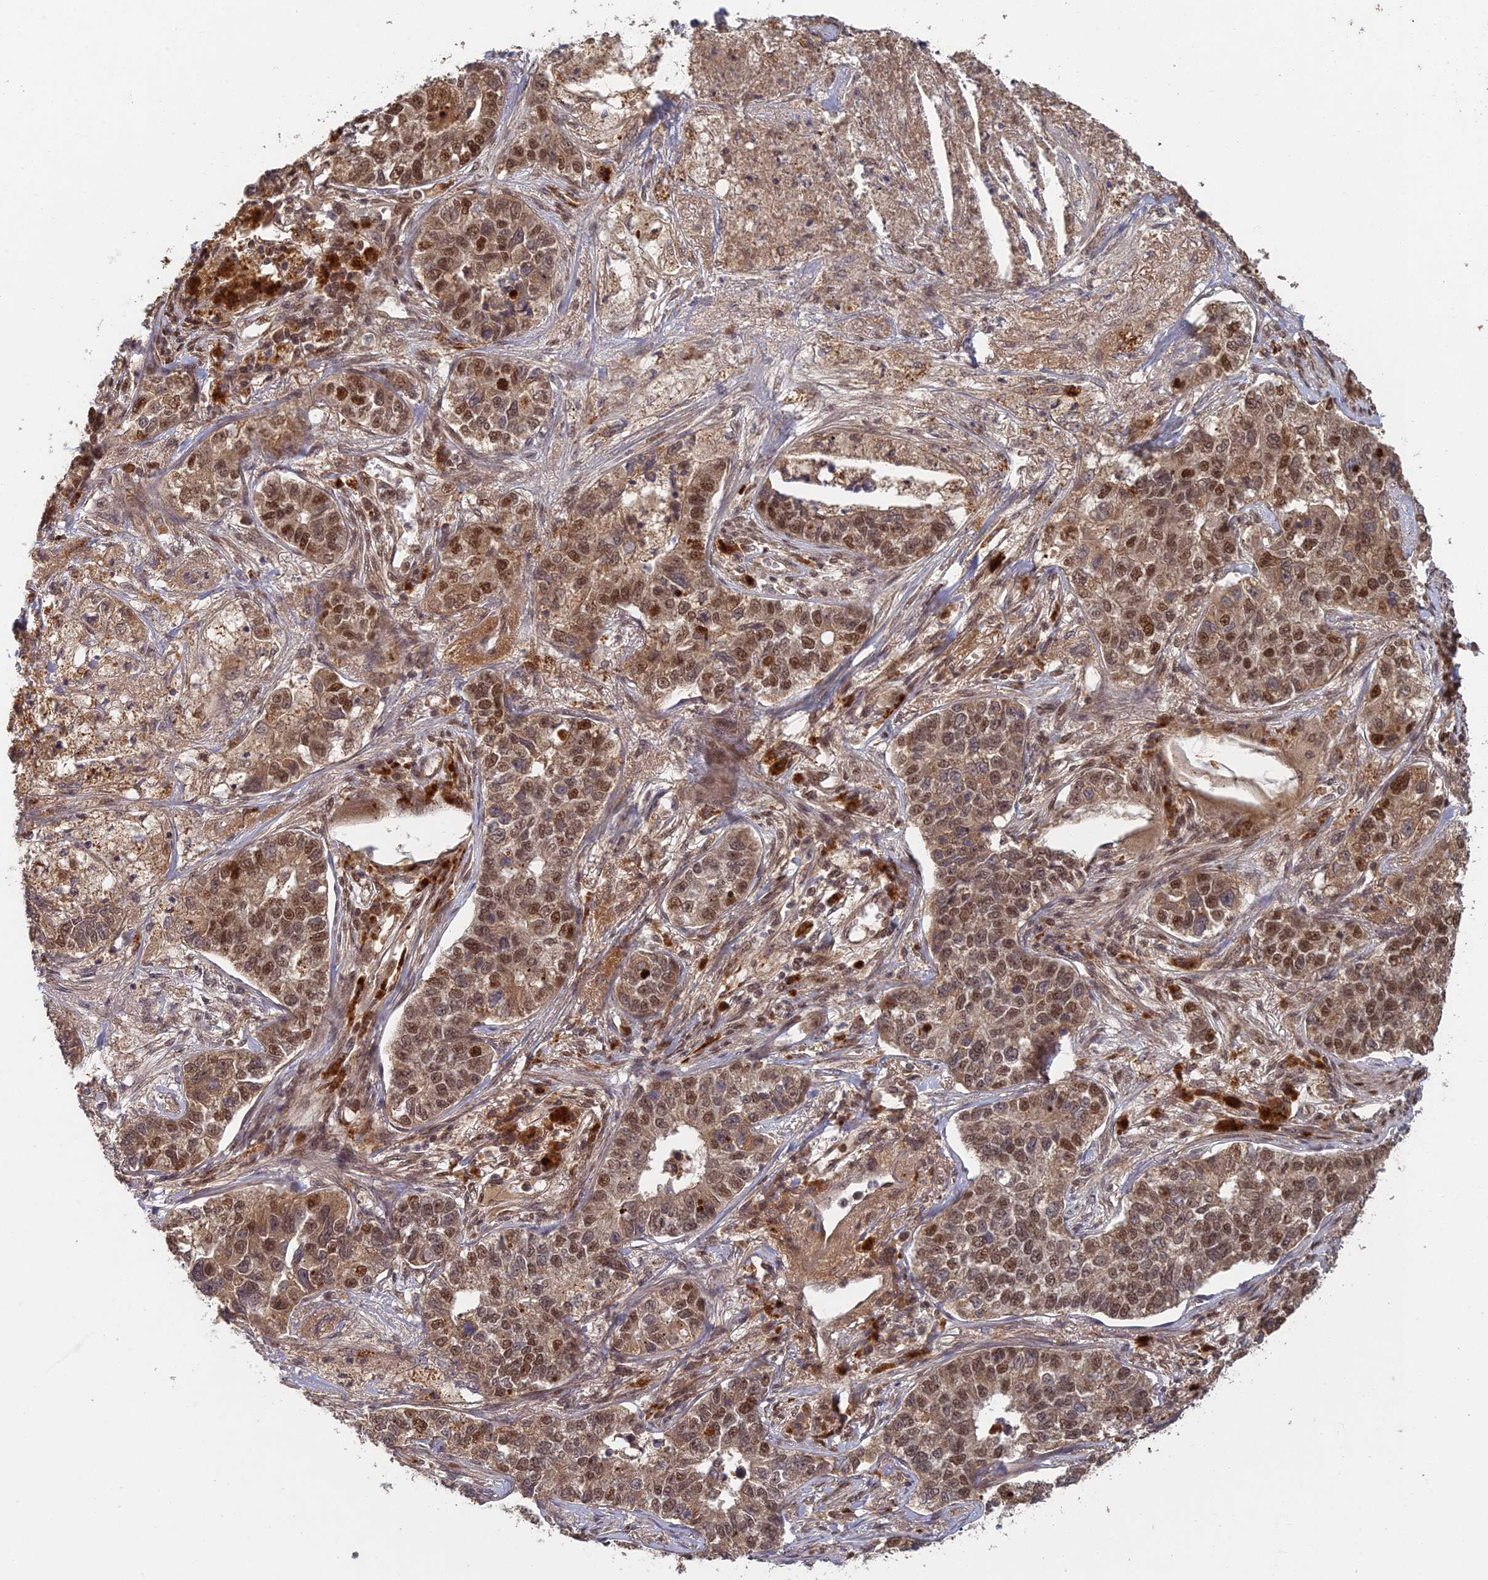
{"staining": {"intensity": "moderate", "quantity": ">75%", "location": "cytoplasmic/membranous,nuclear"}, "tissue": "lung cancer", "cell_type": "Tumor cells", "image_type": "cancer", "snomed": [{"axis": "morphology", "description": "Adenocarcinoma, NOS"}, {"axis": "topography", "description": "Lung"}], "caption": "A high-resolution histopathology image shows immunohistochemistry staining of adenocarcinoma (lung), which demonstrates moderate cytoplasmic/membranous and nuclear positivity in about >75% of tumor cells.", "gene": "RANBP3", "patient": {"sex": "male", "age": 49}}